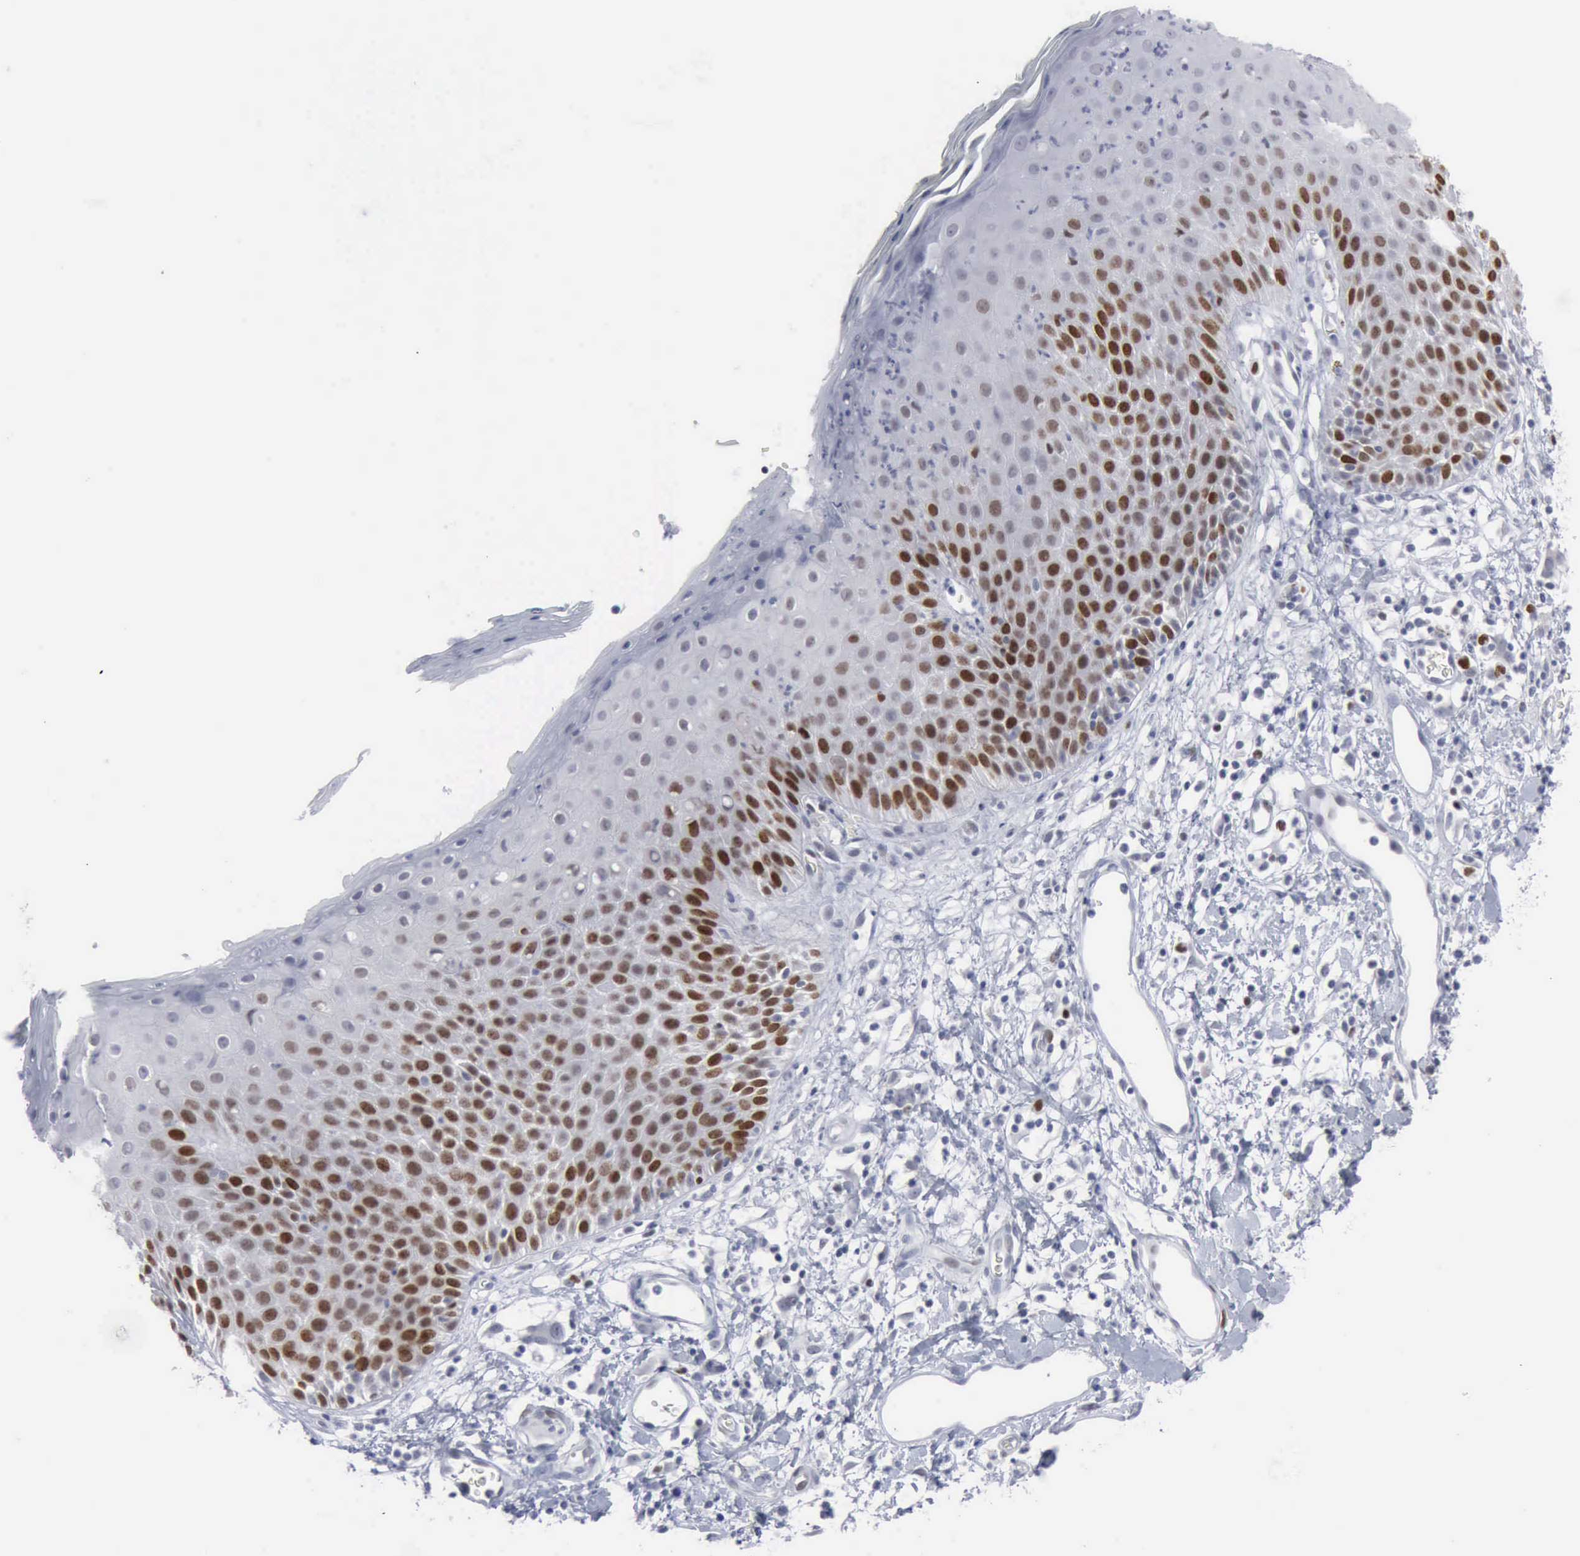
{"staining": {"intensity": "strong", "quantity": "<25%", "location": "nuclear"}, "tissue": "skin", "cell_type": "Epidermal cells", "image_type": "normal", "snomed": [{"axis": "morphology", "description": "Normal tissue, NOS"}, {"axis": "topography", "description": "Vulva"}, {"axis": "topography", "description": "Peripheral nerve tissue"}], "caption": "Immunohistochemistry (IHC) (DAB (3,3'-diaminobenzidine)) staining of unremarkable skin demonstrates strong nuclear protein expression in about <25% of epidermal cells.", "gene": "MCM5", "patient": {"sex": "female", "age": 68}}